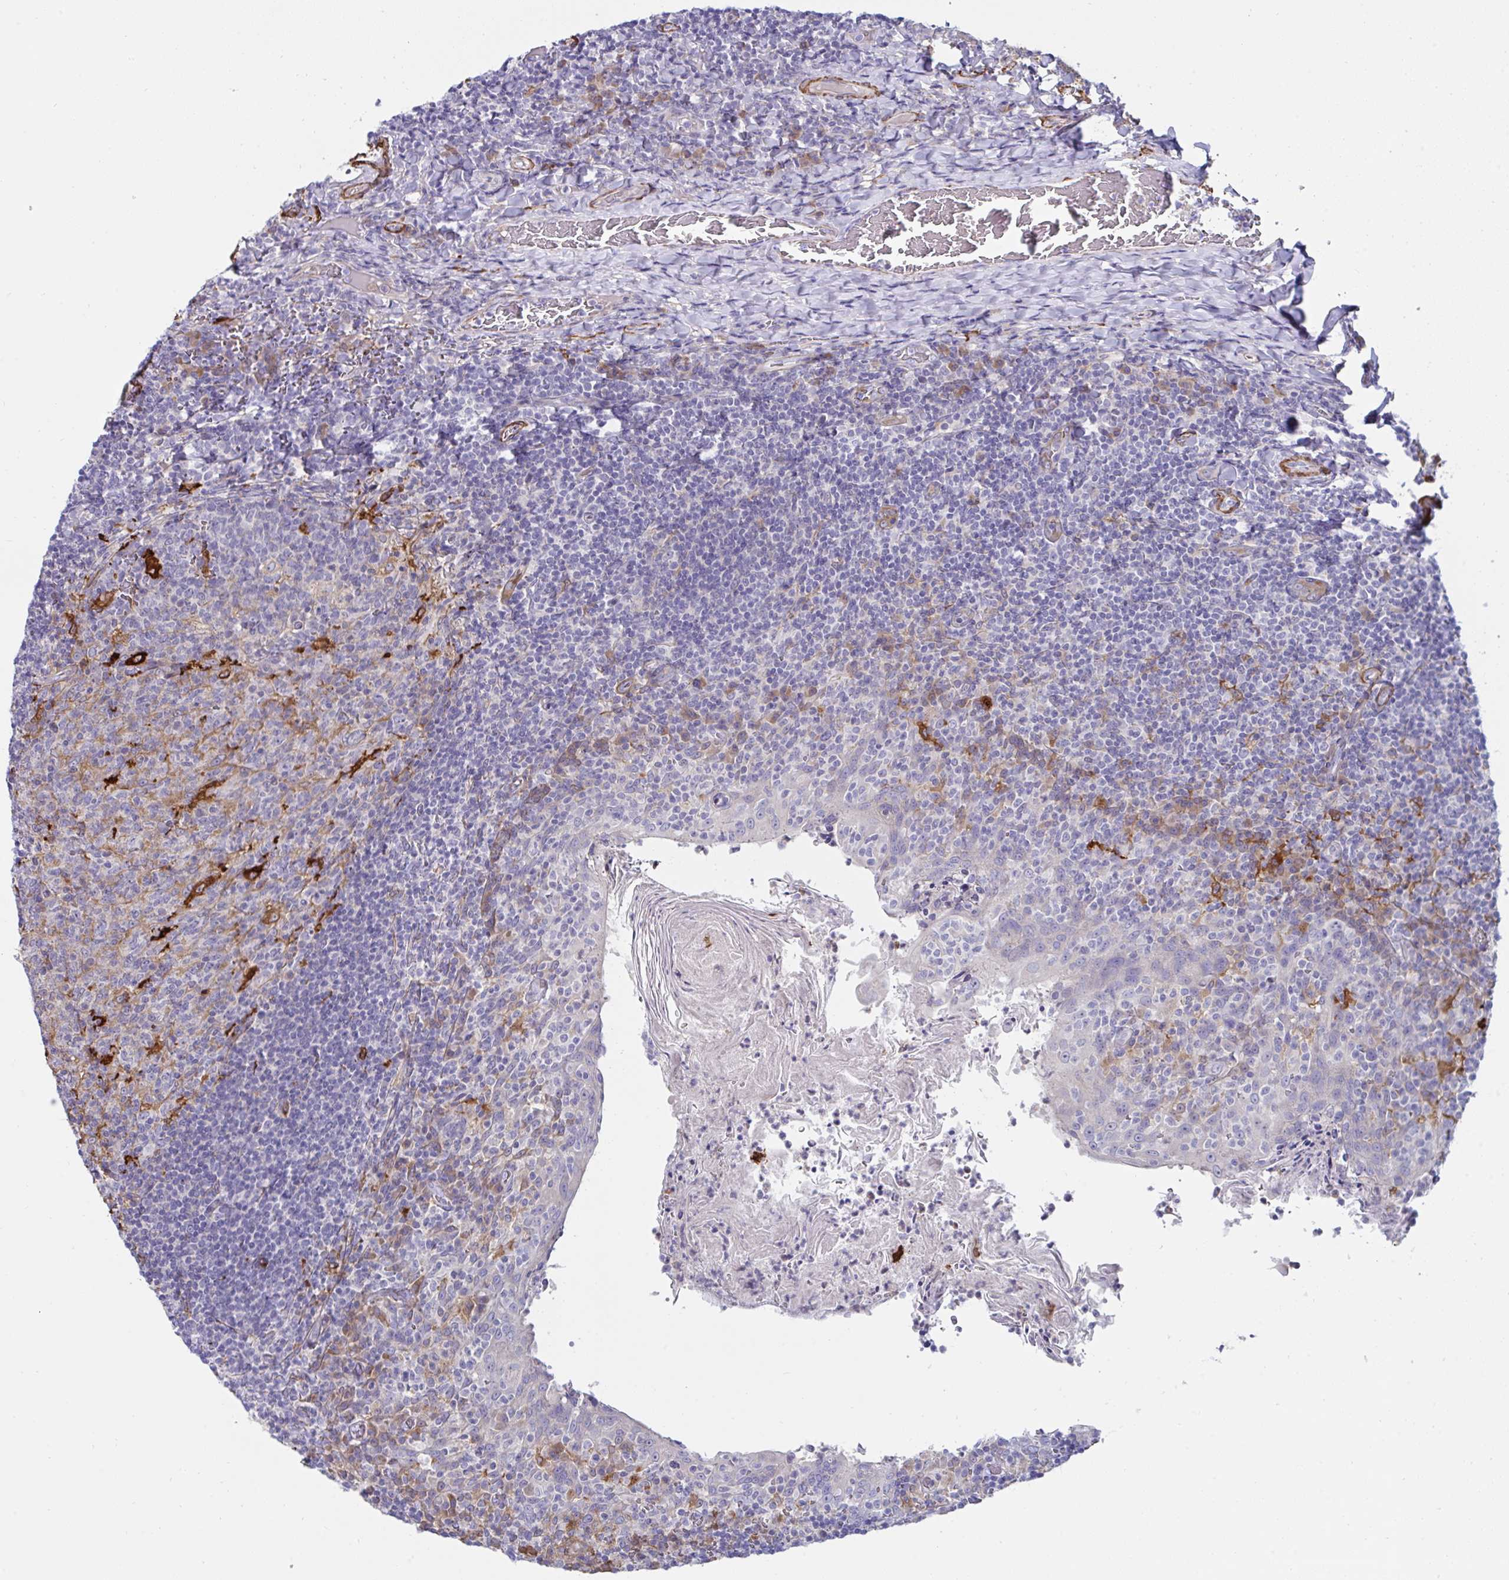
{"staining": {"intensity": "strong", "quantity": "<25%", "location": "cytoplasmic/membranous"}, "tissue": "tonsil", "cell_type": "Germinal center cells", "image_type": "normal", "snomed": [{"axis": "morphology", "description": "Normal tissue, NOS"}, {"axis": "topography", "description": "Tonsil"}], "caption": "Immunohistochemical staining of benign tonsil demonstrates medium levels of strong cytoplasmic/membranous positivity in about <25% of germinal center cells.", "gene": "FBXL13", "patient": {"sex": "female", "age": 10}}